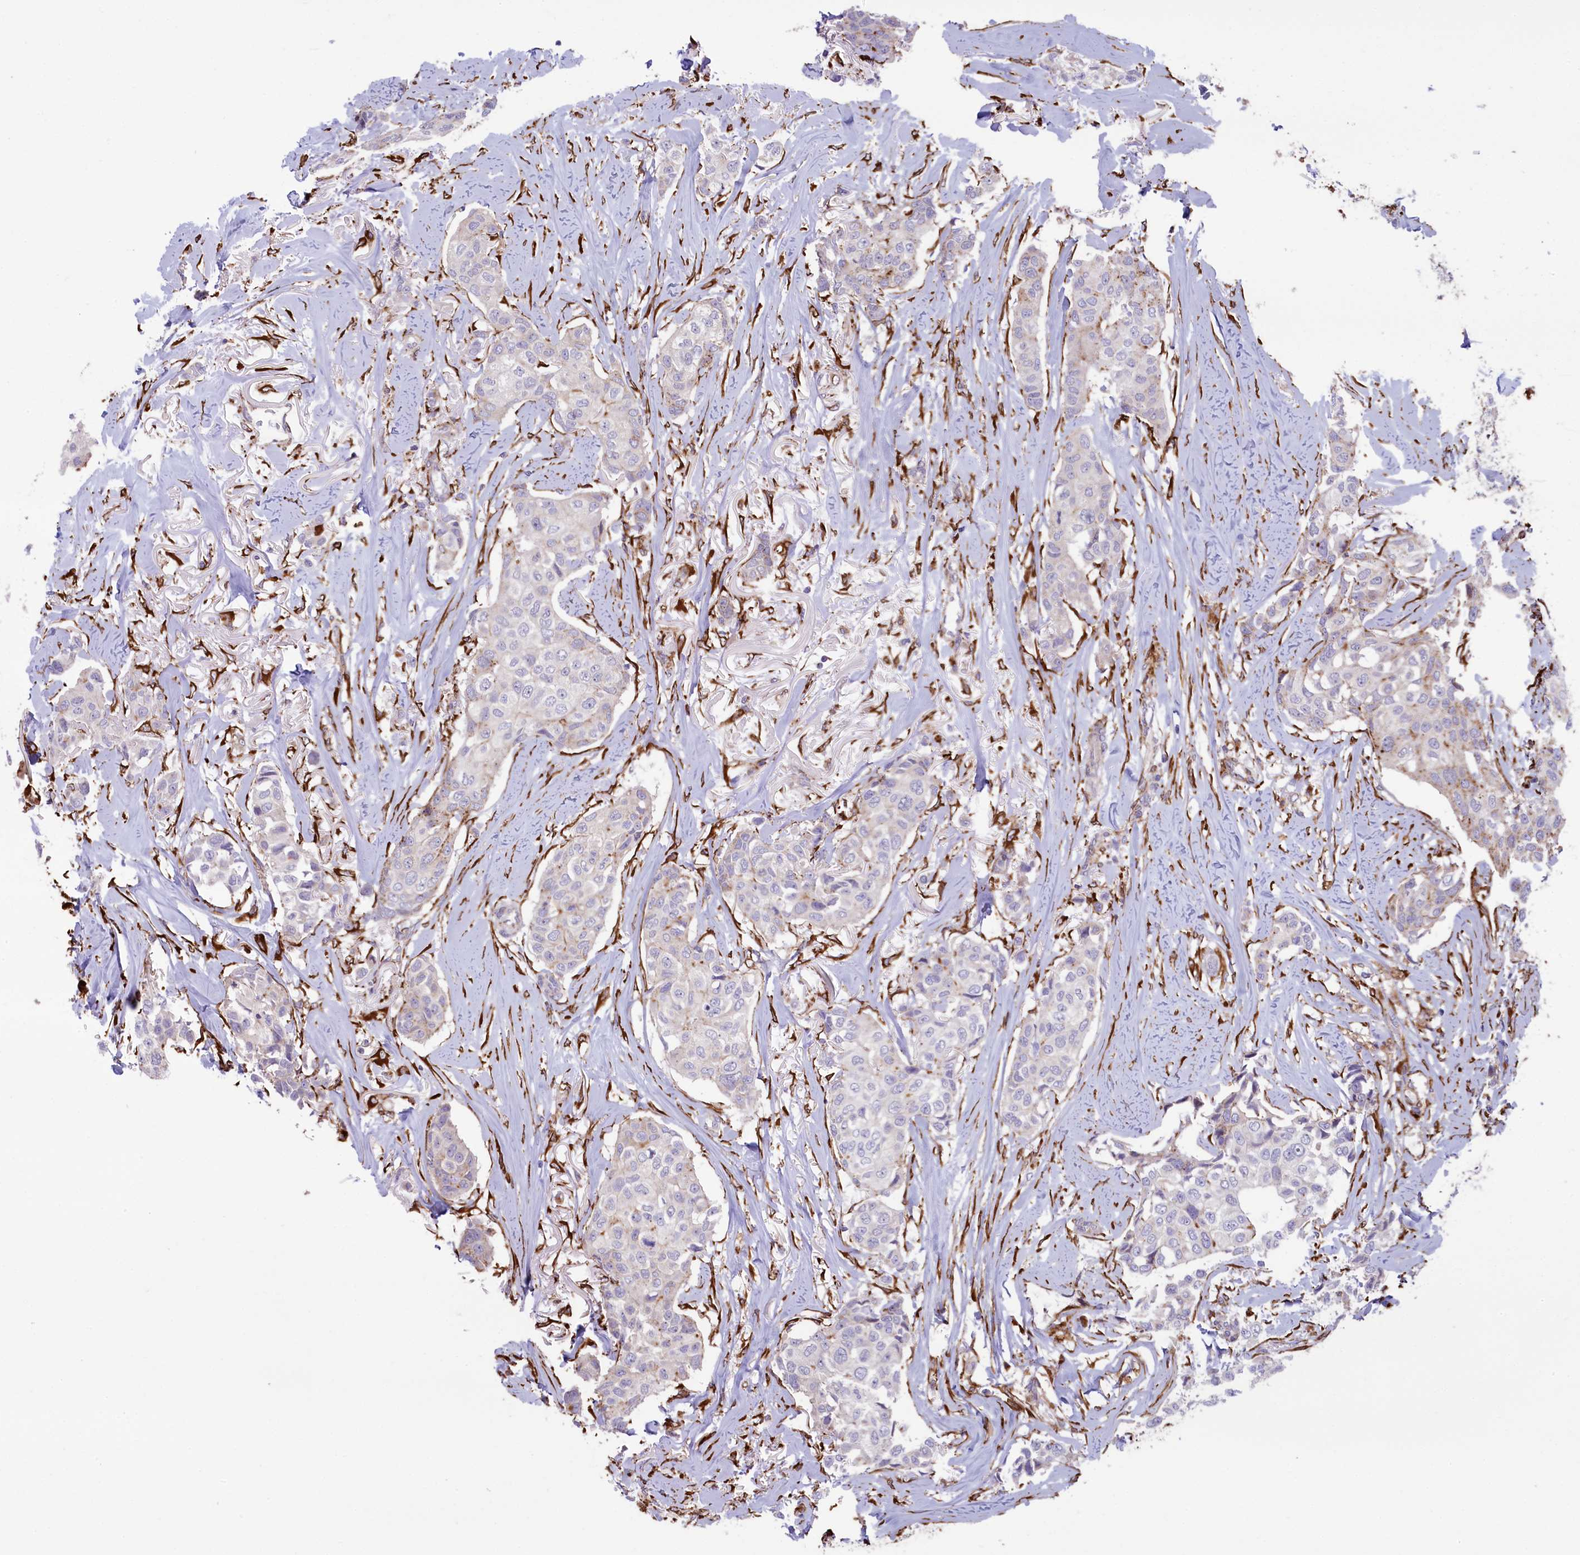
{"staining": {"intensity": "negative", "quantity": "none", "location": "none"}, "tissue": "breast cancer", "cell_type": "Tumor cells", "image_type": "cancer", "snomed": [{"axis": "morphology", "description": "Duct carcinoma"}, {"axis": "topography", "description": "Breast"}], "caption": "Breast cancer (invasive ductal carcinoma) was stained to show a protein in brown. There is no significant positivity in tumor cells.", "gene": "MAN2B1", "patient": {"sex": "female", "age": 80}}